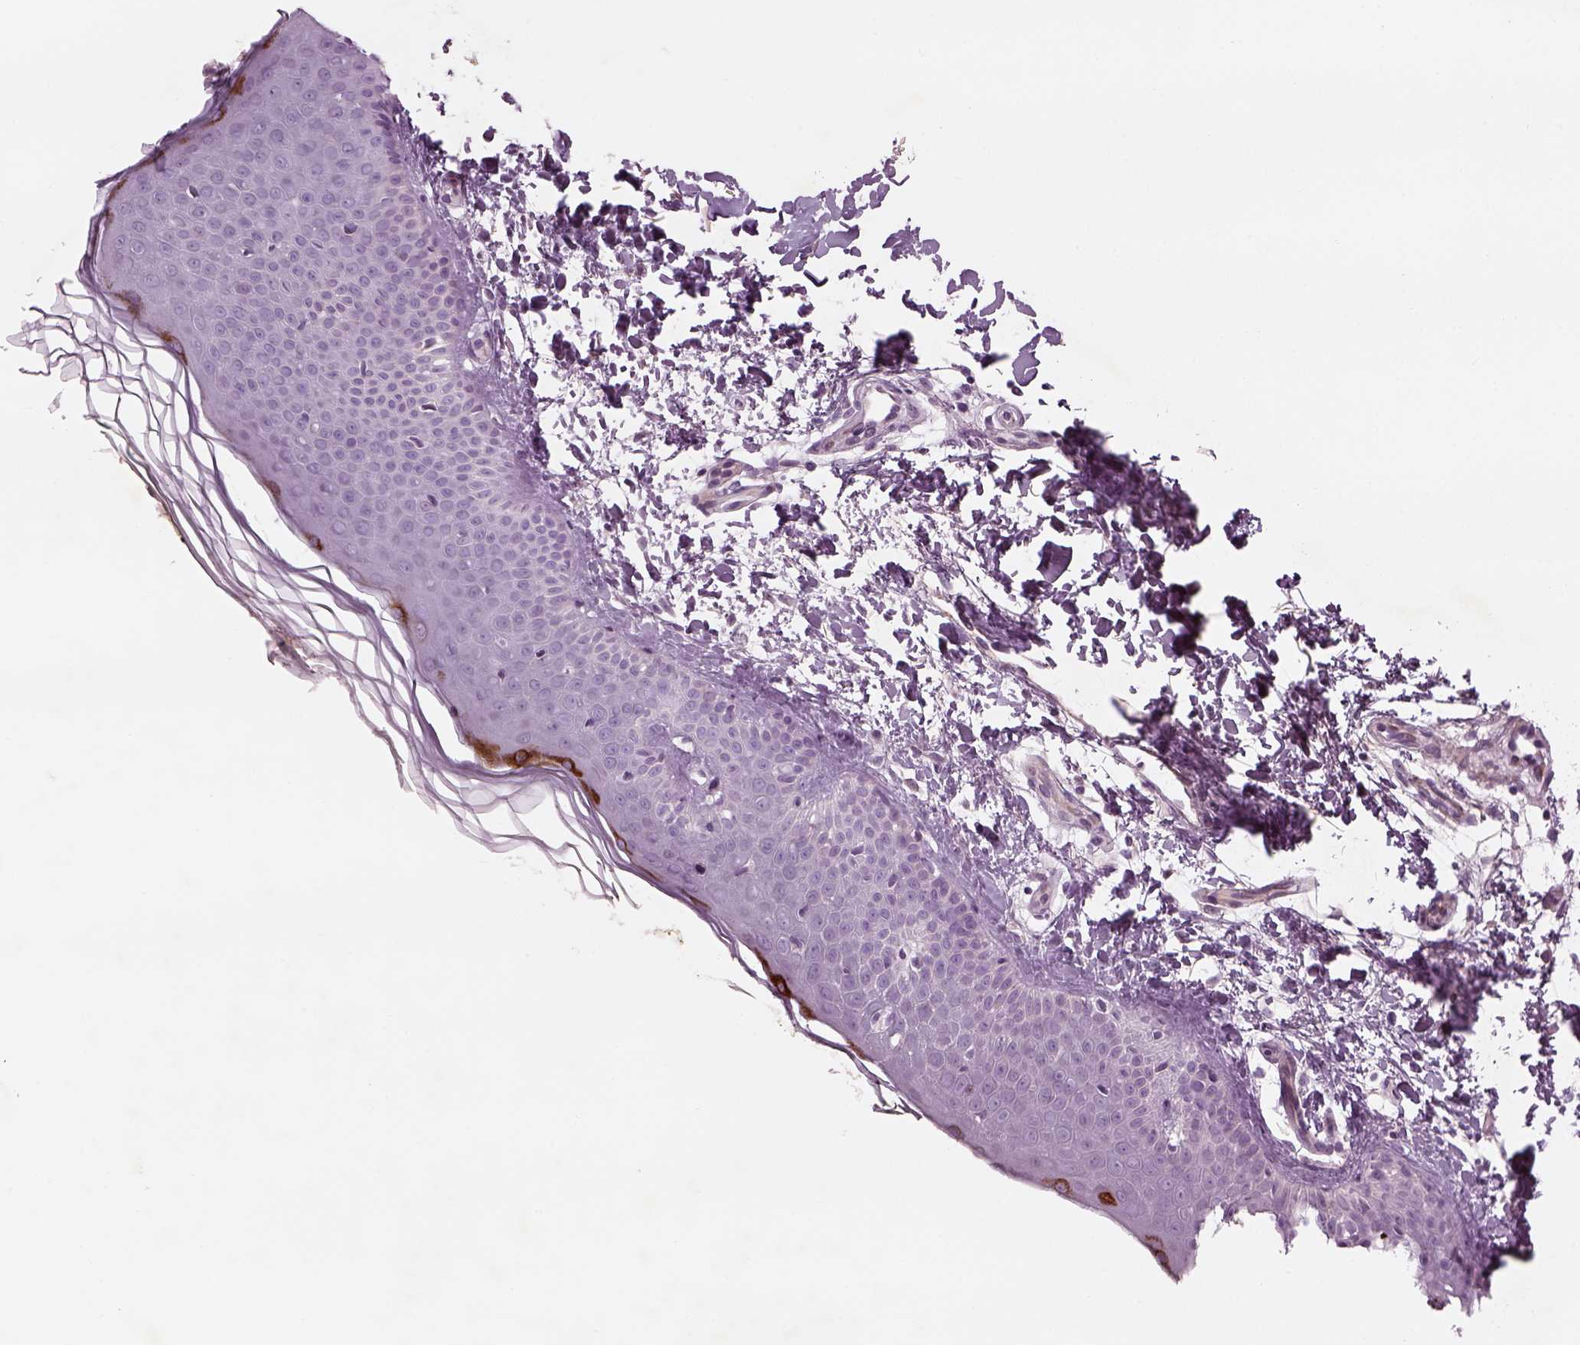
{"staining": {"intensity": "negative", "quantity": "none", "location": "none"}, "tissue": "skin", "cell_type": "Fibroblasts", "image_type": "normal", "snomed": [{"axis": "morphology", "description": "Normal tissue, NOS"}, {"axis": "topography", "description": "Skin"}], "caption": "Fibroblasts are negative for protein expression in normal human skin. (Brightfield microscopy of DAB (3,3'-diaminobenzidine) immunohistochemistry (IHC) at high magnification).", "gene": "PABPC1L2A", "patient": {"sex": "female", "age": 62}}